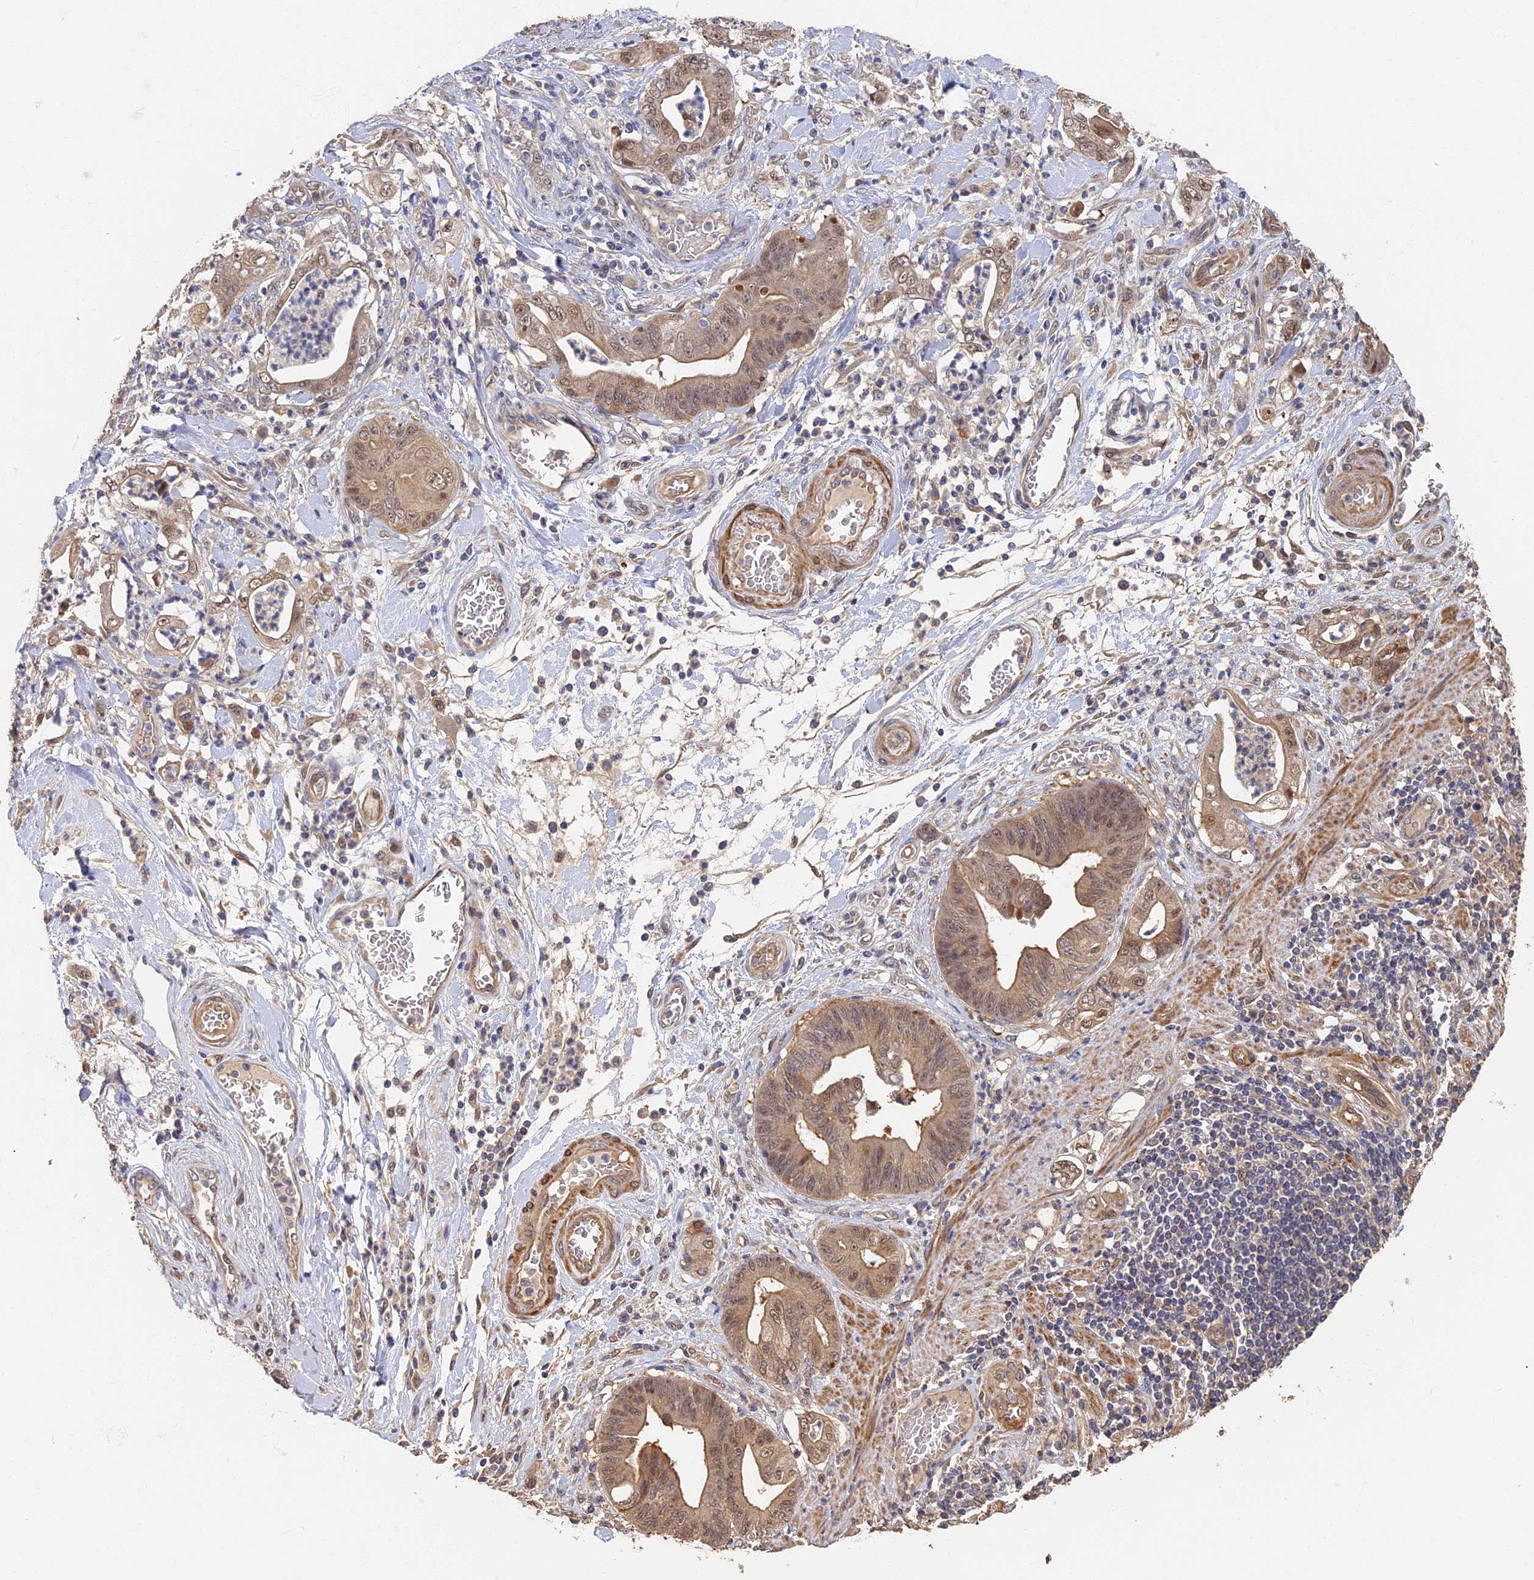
{"staining": {"intensity": "weak", "quantity": ">75%", "location": "cytoplasmic/membranous,nuclear"}, "tissue": "stomach cancer", "cell_type": "Tumor cells", "image_type": "cancer", "snomed": [{"axis": "morphology", "description": "Adenocarcinoma, NOS"}, {"axis": "topography", "description": "Stomach"}], "caption": "Adenocarcinoma (stomach) tissue displays weak cytoplasmic/membranous and nuclear staining in approximately >75% of tumor cells, visualized by immunohistochemistry.", "gene": "RSPH3", "patient": {"sex": "female", "age": 73}}